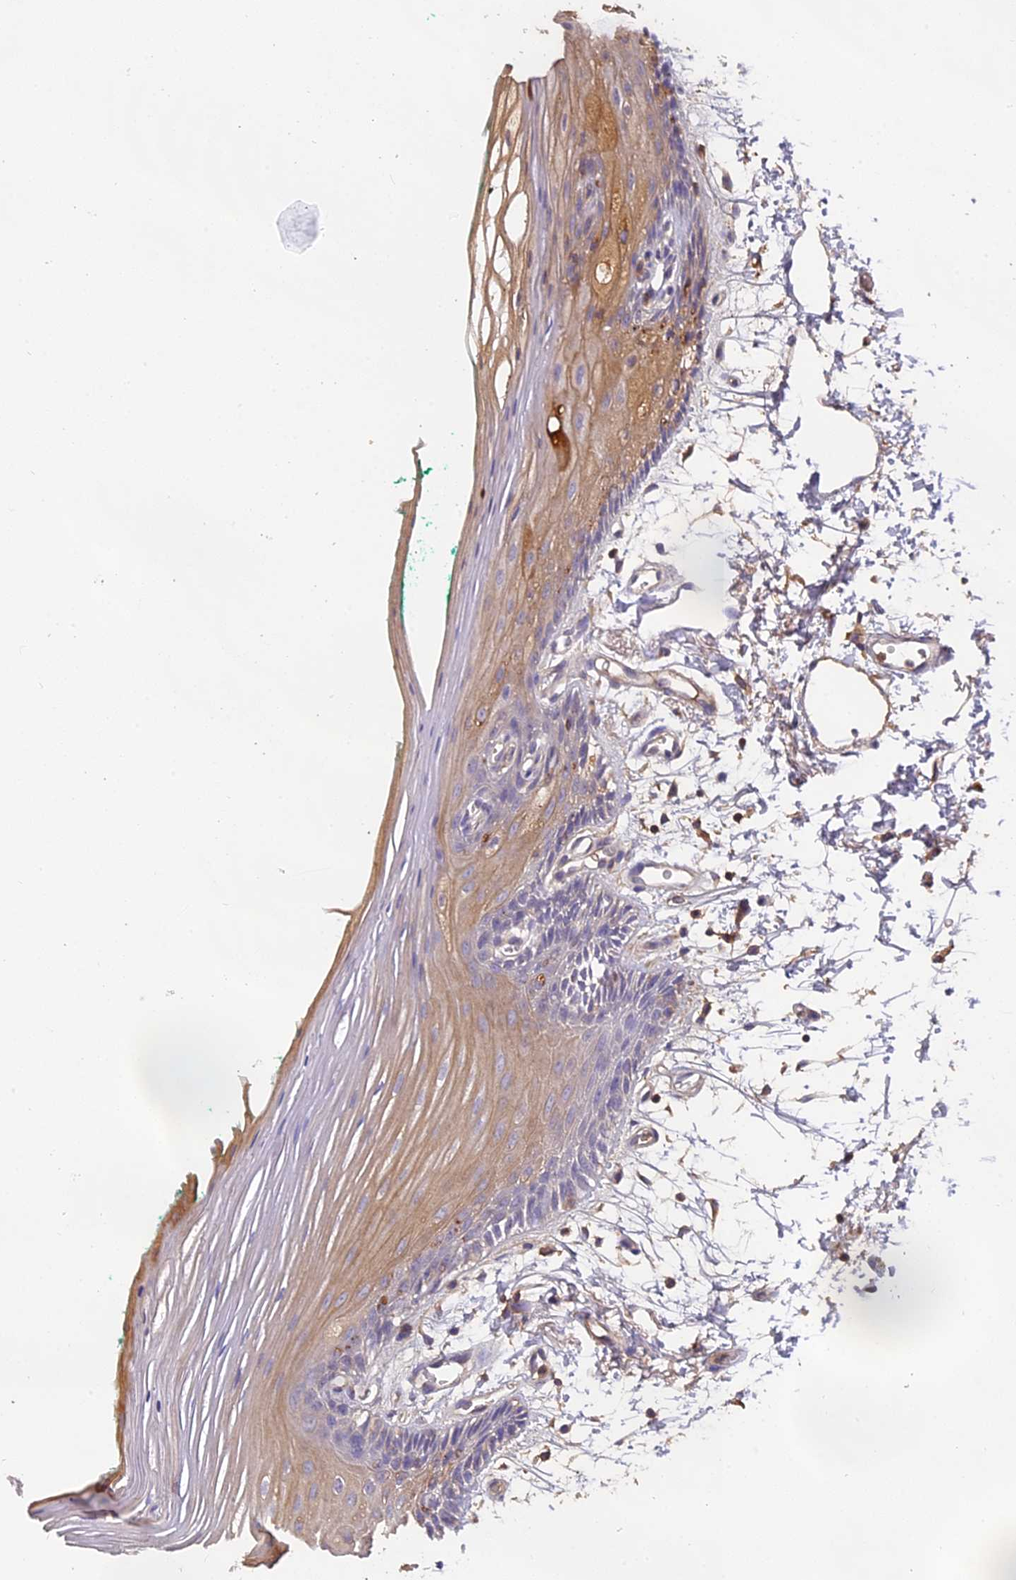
{"staining": {"intensity": "weak", "quantity": "25%-75%", "location": "cytoplasmic/membranous"}, "tissue": "oral mucosa", "cell_type": "Squamous epithelial cells", "image_type": "normal", "snomed": [{"axis": "morphology", "description": "Normal tissue, NOS"}, {"axis": "topography", "description": "Skeletal muscle"}, {"axis": "topography", "description": "Oral tissue"}, {"axis": "topography", "description": "Peripheral nerve tissue"}], "caption": "Squamous epithelial cells display low levels of weak cytoplasmic/membranous staining in about 25%-75% of cells in unremarkable human oral mucosa. (DAB IHC with brightfield microscopy, high magnification).", "gene": "CFAP119", "patient": {"sex": "female", "age": 84}}